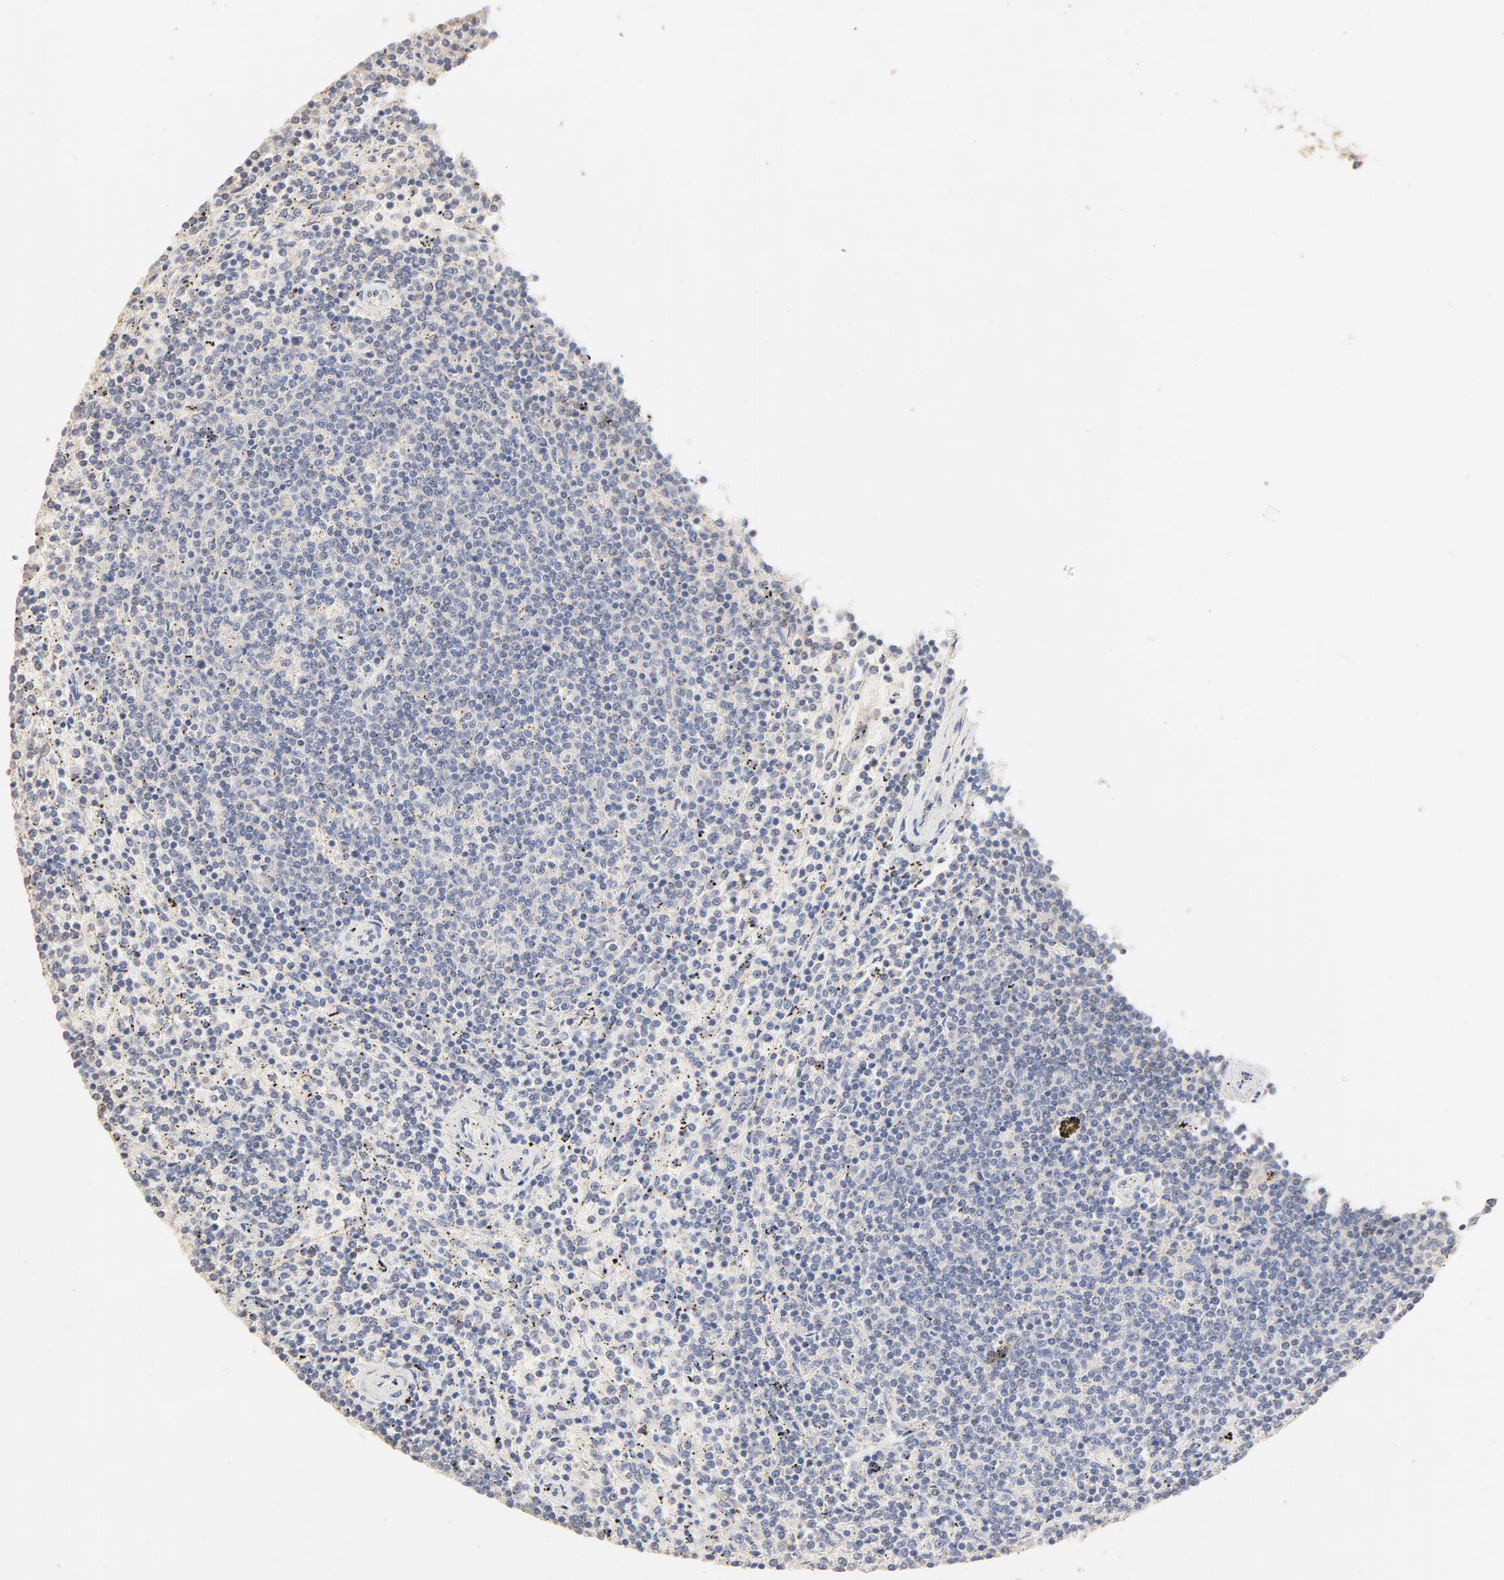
{"staining": {"intensity": "negative", "quantity": "none", "location": "none"}, "tissue": "lymphoma", "cell_type": "Tumor cells", "image_type": "cancer", "snomed": [{"axis": "morphology", "description": "Malignant lymphoma, non-Hodgkin's type, Low grade"}, {"axis": "topography", "description": "Spleen"}], "caption": "Immunohistochemistry image of neoplastic tissue: human malignant lymphoma, non-Hodgkin's type (low-grade) stained with DAB demonstrates no significant protein positivity in tumor cells.", "gene": "FCGBP", "patient": {"sex": "female", "age": 50}}